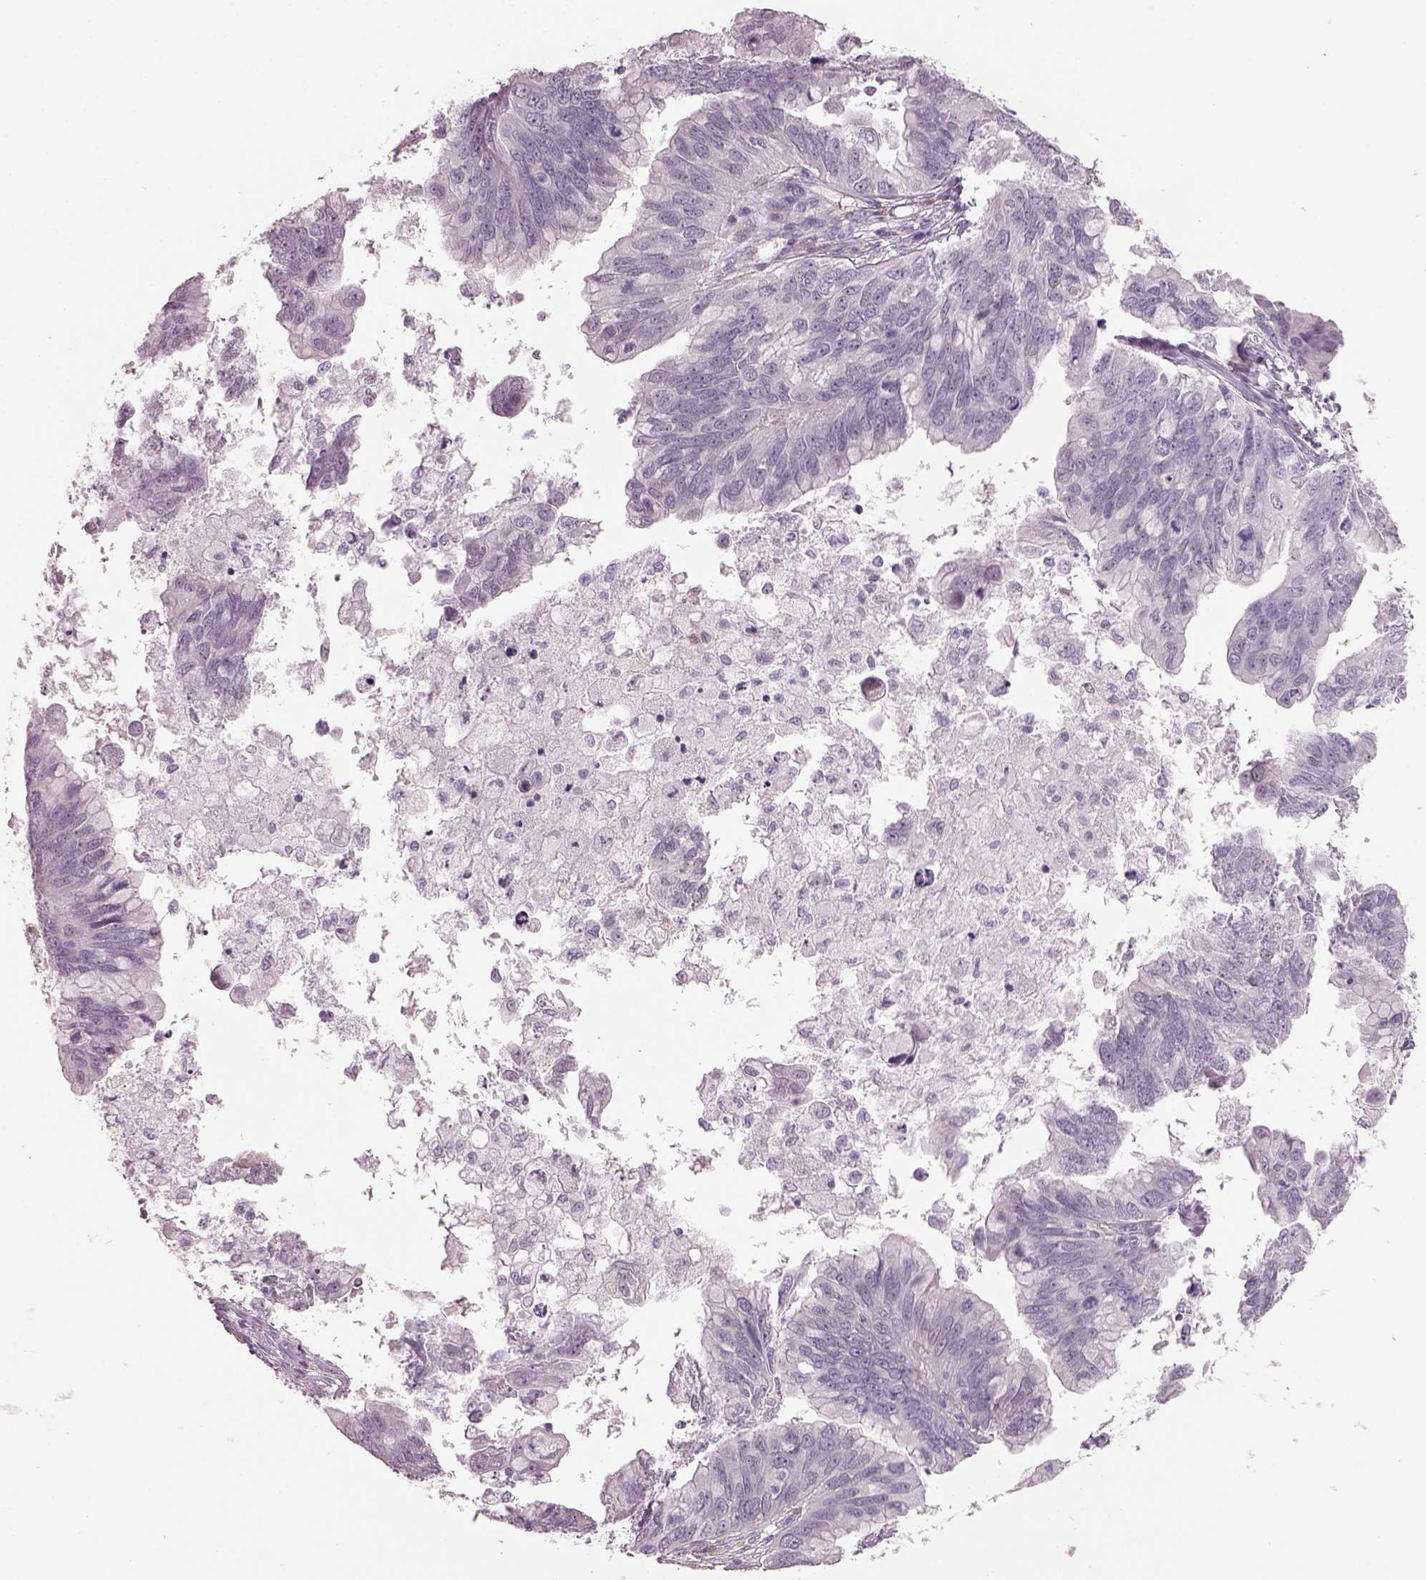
{"staining": {"intensity": "negative", "quantity": "none", "location": "none"}, "tissue": "ovarian cancer", "cell_type": "Tumor cells", "image_type": "cancer", "snomed": [{"axis": "morphology", "description": "Cystadenocarcinoma, mucinous, NOS"}, {"axis": "topography", "description": "Ovary"}], "caption": "Ovarian mucinous cystadenocarcinoma was stained to show a protein in brown. There is no significant staining in tumor cells. (DAB (3,3'-diaminobenzidine) immunohistochemistry, high magnification).", "gene": "NAT8", "patient": {"sex": "female", "age": 76}}